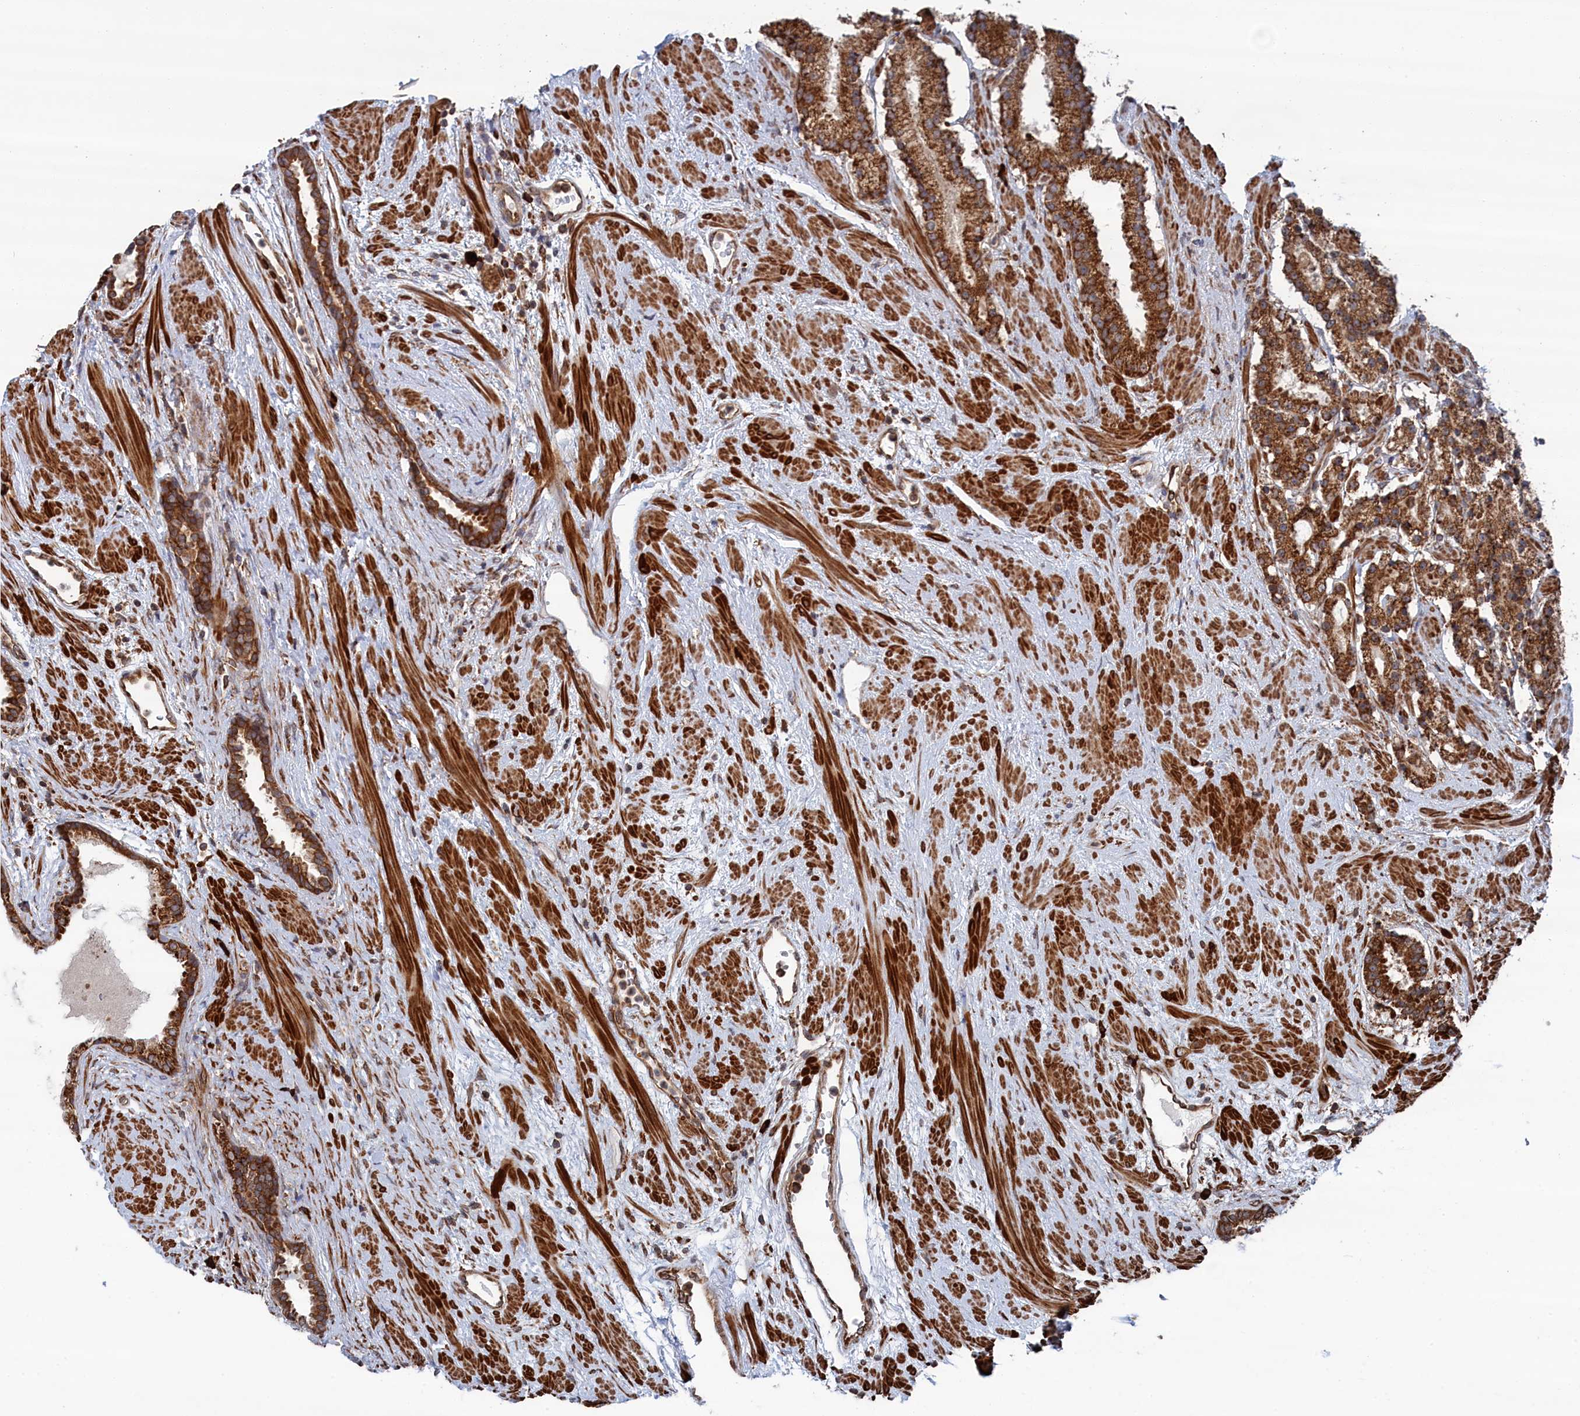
{"staining": {"intensity": "strong", "quantity": ">75%", "location": "cytoplasmic/membranous"}, "tissue": "prostate cancer", "cell_type": "Tumor cells", "image_type": "cancer", "snomed": [{"axis": "morphology", "description": "Adenocarcinoma, Low grade"}, {"axis": "topography", "description": "Prostate"}], "caption": "High-power microscopy captured an IHC histopathology image of prostate low-grade adenocarcinoma, revealing strong cytoplasmic/membranous expression in about >75% of tumor cells. The protein is shown in brown color, while the nuclei are stained blue.", "gene": "BPIFB6", "patient": {"sex": "male", "age": 59}}